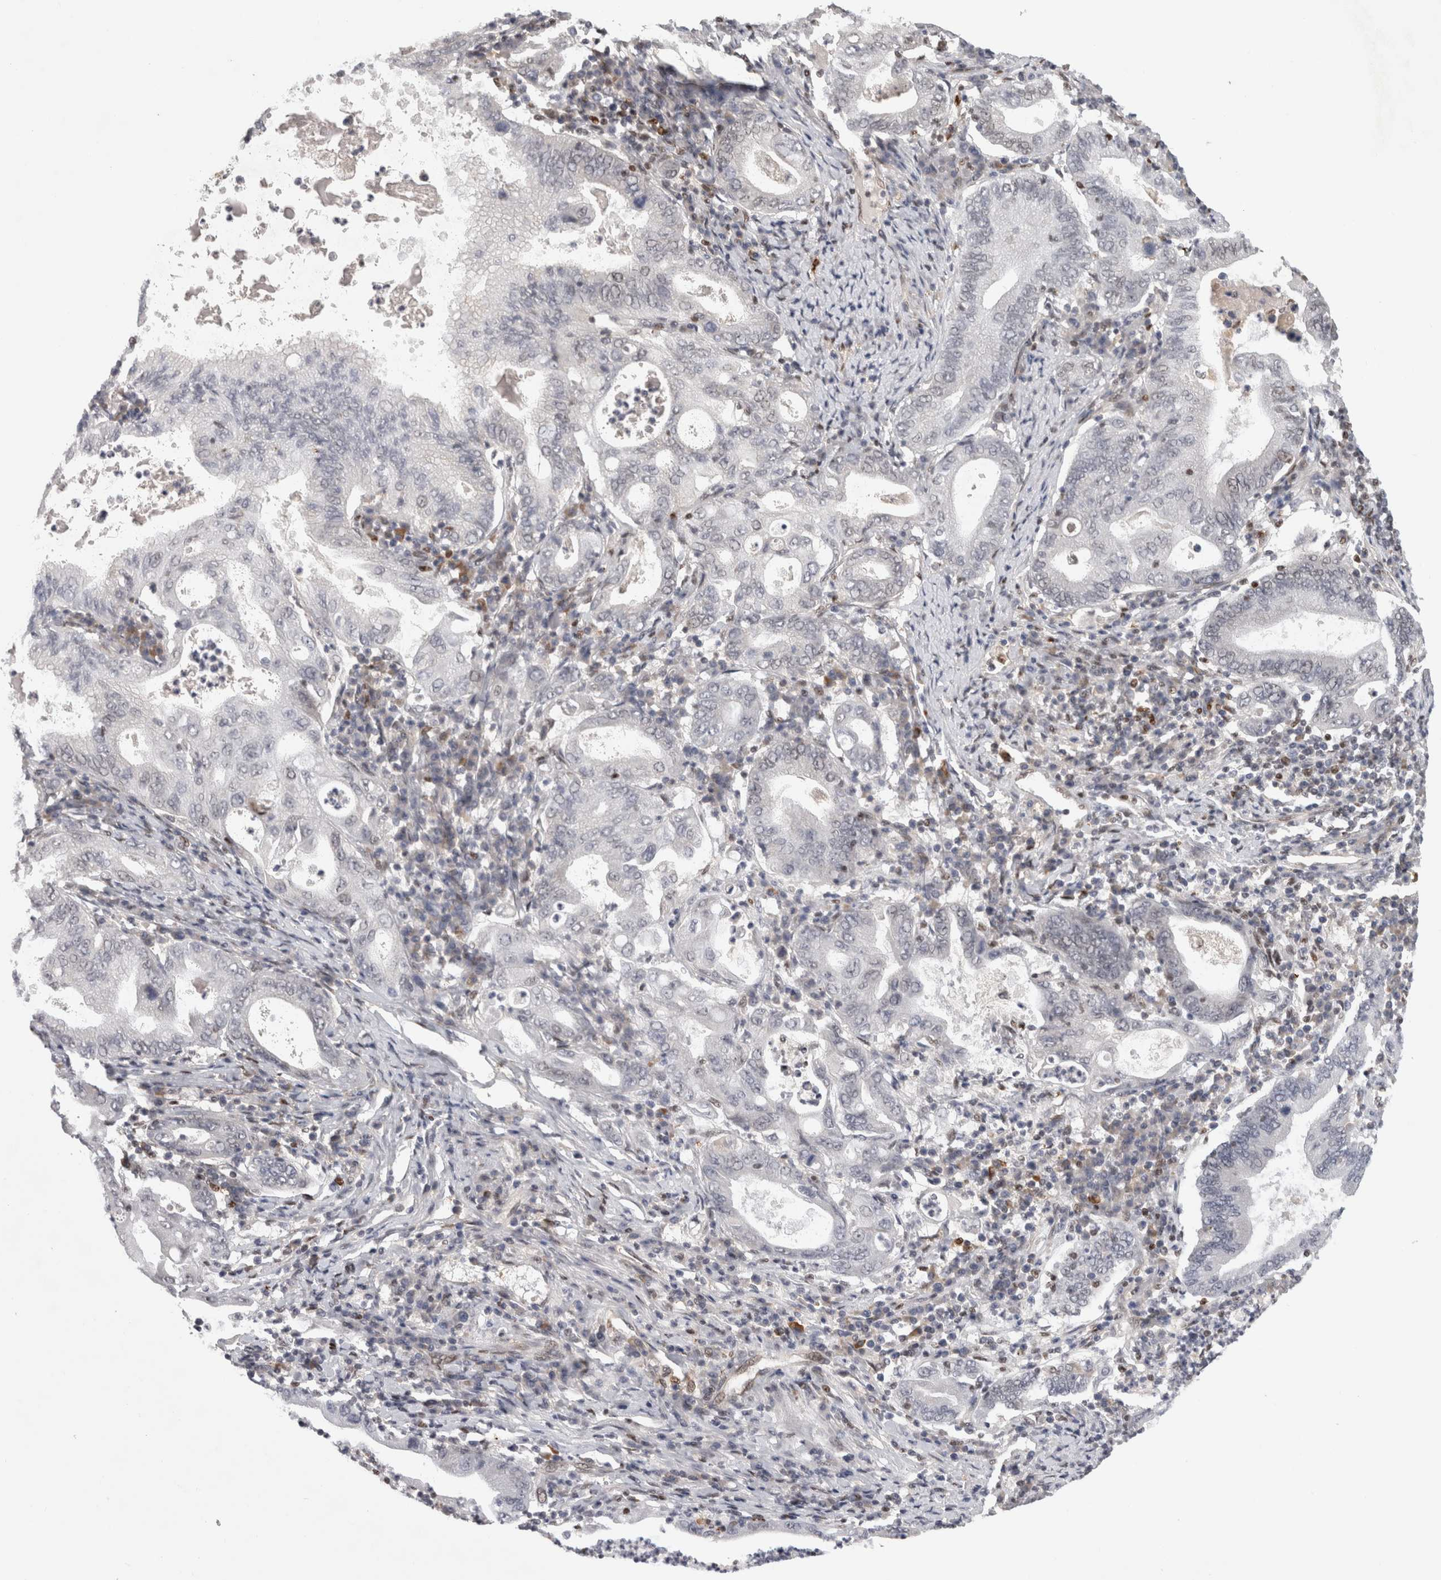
{"staining": {"intensity": "negative", "quantity": "none", "location": "none"}, "tissue": "stomach cancer", "cell_type": "Tumor cells", "image_type": "cancer", "snomed": [{"axis": "morphology", "description": "Normal tissue, NOS"}, {"axis": "morphology", "description": "Adenocarcinoma, NOS"}, {"axis": "topography", "description": "Esophagus"}, {"axis": "topography", "description": "Stomach, upper"}, {"axis": "topography", "description": "Peripheral nerve tissue"}], "caption": "DAB immunohistochemical staining of adenocarcinoma (stomach) shows no significant staining in tumor cells.", "gene": "SRARP", "patient": {"sex": "male", "age": 62}}